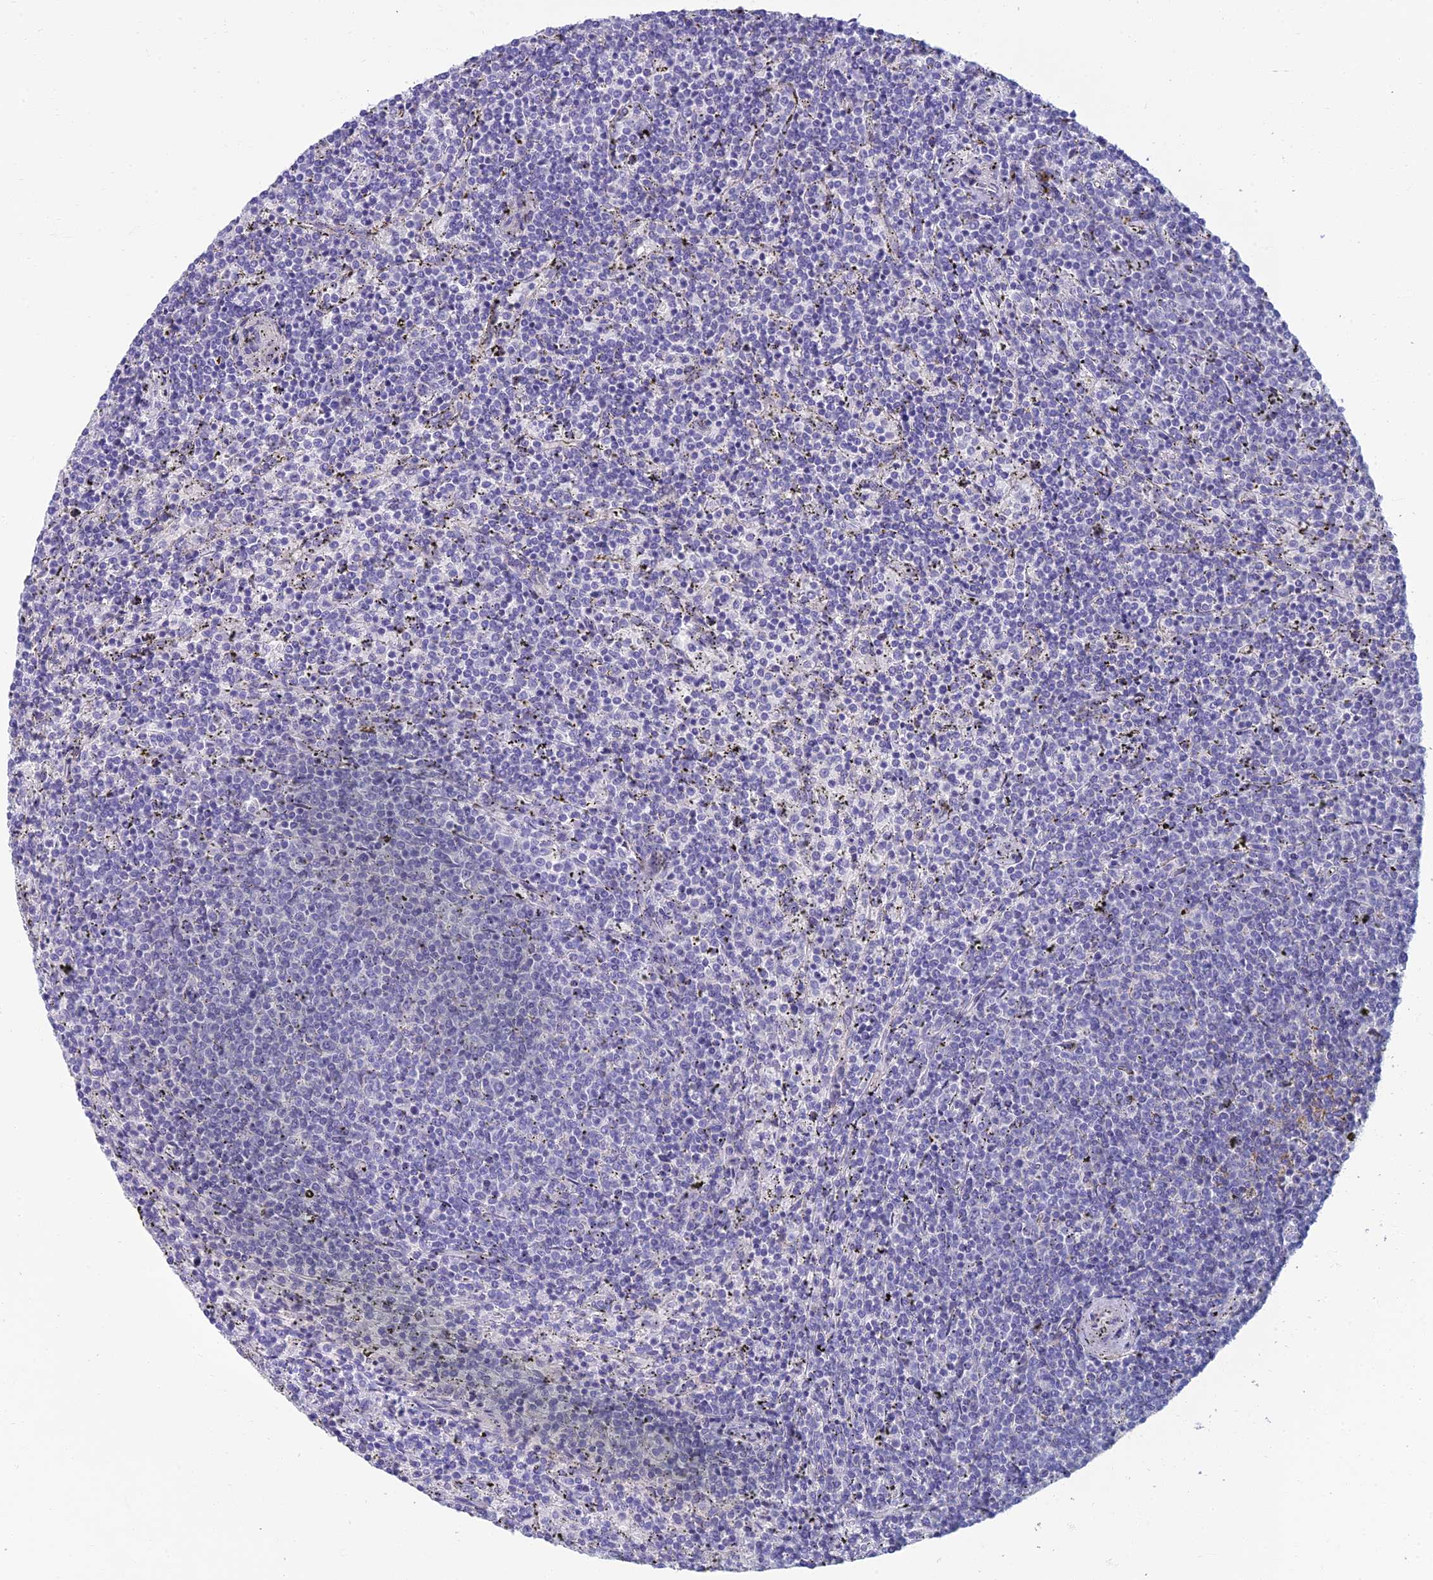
{"staining": {"intensity": "negative", "quantity": "none", "location": "none"}, "tissue": "lymphoma", "cell_type": "Tumor cells", "image_type": "cancer", "snomed": [{"axis": "morphology", "description": "Malignant lymphoma, non-Hodgkin's type, Low grade"}, {"axis": "topography", "description": "Spleen"}], "caption": "The micrograph demonstrates no staining of tumor cells in lymphoma.", "gene": "NEURL1", "patient": {"sex": "female", "age": 50}}